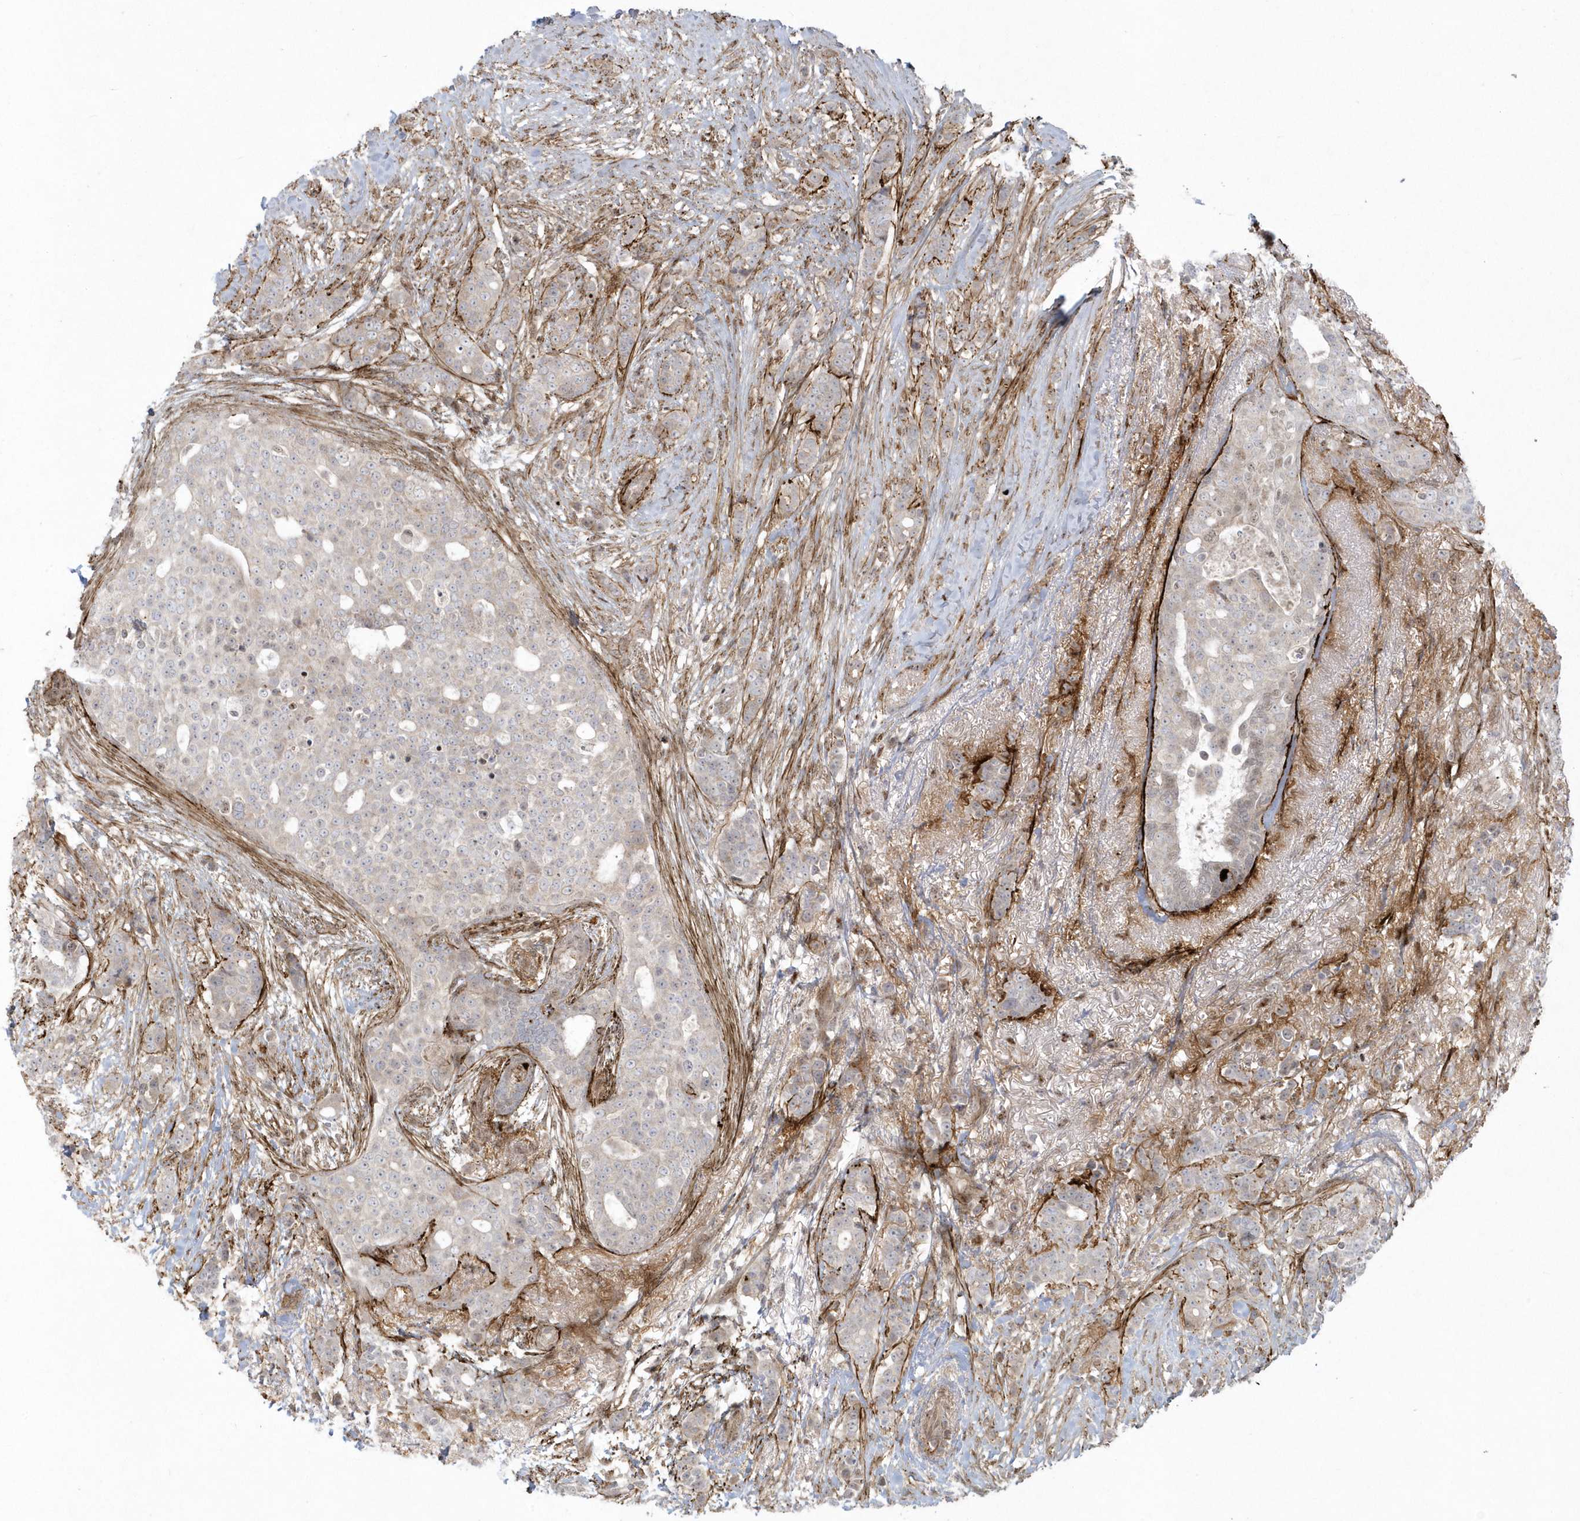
{"staining": {"intensity": "negative", "quantity": "none", "location": "none"}, "tissue": "breast cancer", "cell_type": "Tumor cells", "image_type": "cancer", "snomed": [{"axis": "morphology", "description": "Lobular carcinoma"}, {"axis": "topography", "description": "Breast"}], "caption": "IHC of human breast cancer (lobular carcinoma) displays no expression in tumor cells. (DAB IHC with hematoxylin counter stain).", "gene": "MASP2", "patient": {"sex": "female", "age": 51}}